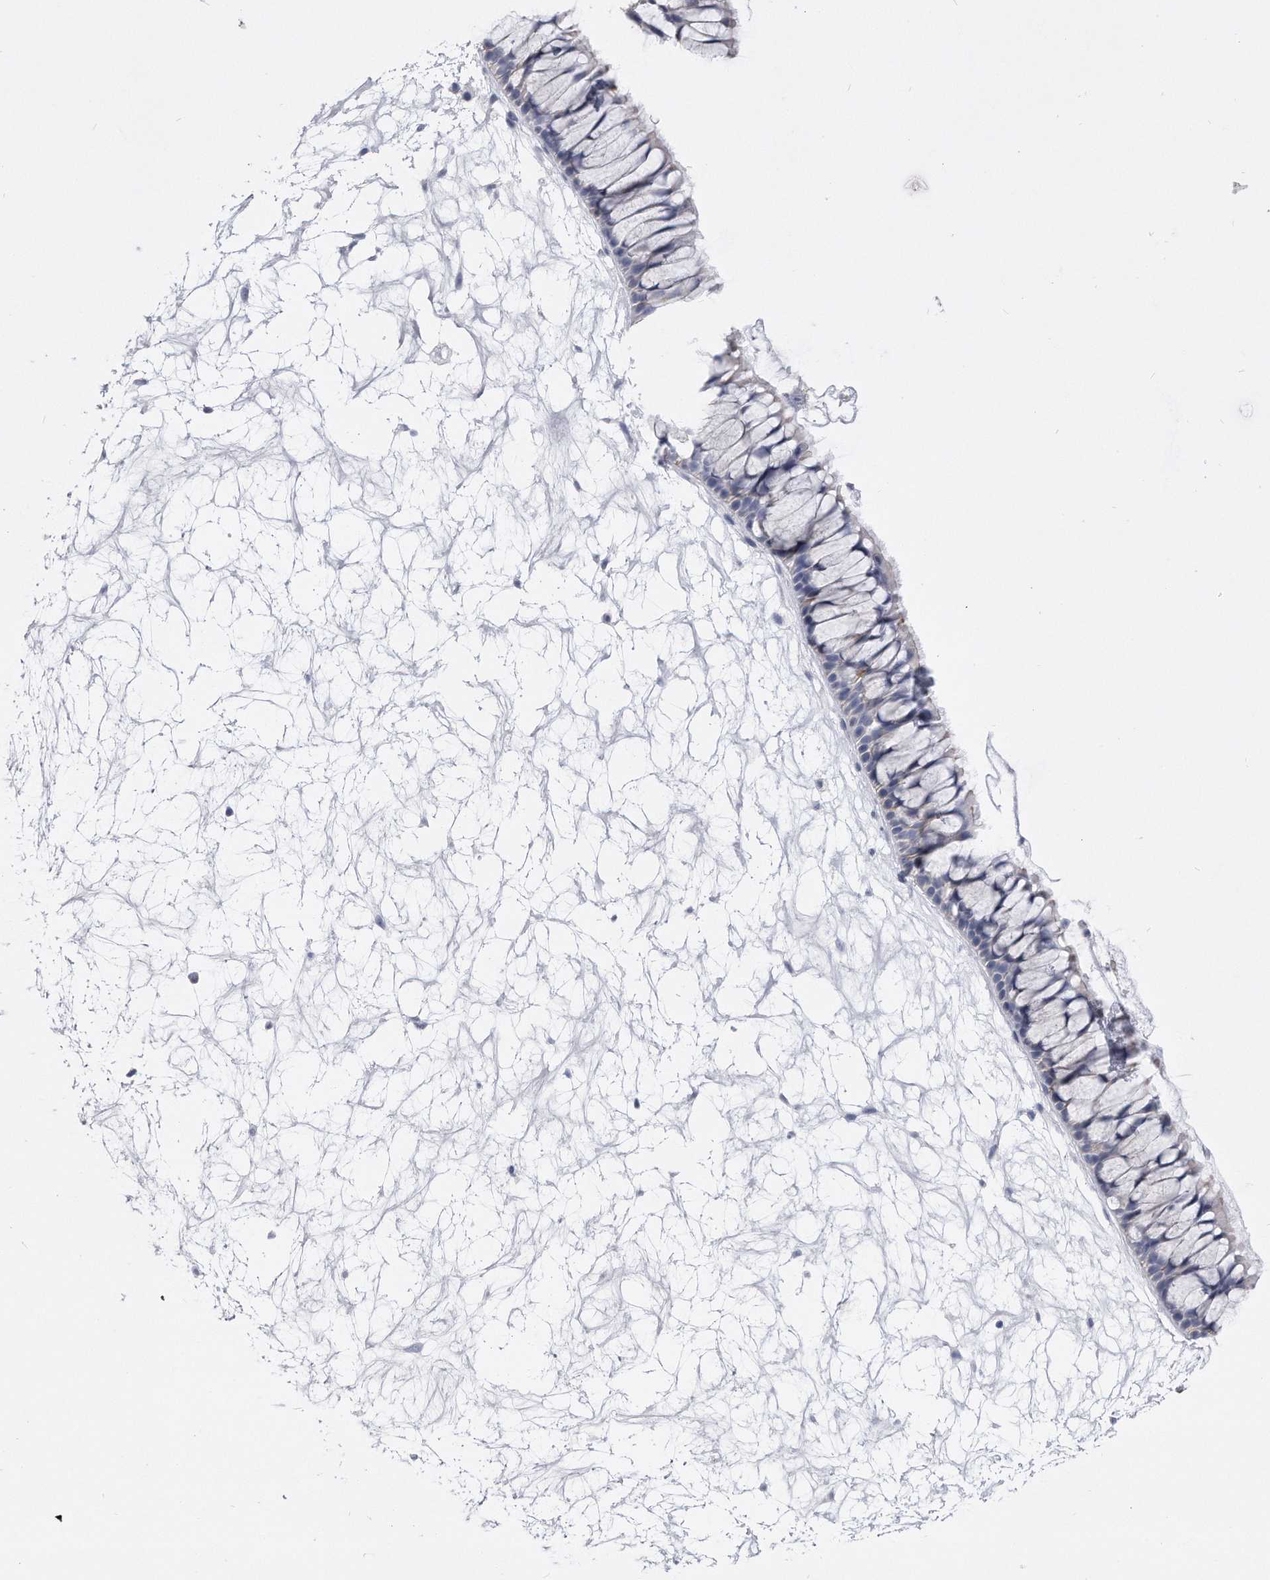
{"staining": {"intensity": "negative", "quantity": "none", "location": "none"}, "tissue": "nasopharynx", "cell_type": "Respiratory epithelial cells", "image_type": "normal", "snomed": [{"axis": "morphology", "description": "Normal tissue, NOS"}, {"axis": "topography", "description": "Nasopharynx"}], "caption": "Nasopharynx was stained to show a protein in brown. There is no significant positivity in respiratory epithelial cells. (Brightfield microscopy of DAB (3,3'-diaminobenzidine) immunohistochemistry at high magnification).", "gene": "PYGB", "patient": {"sex": "male", "age": 64}}